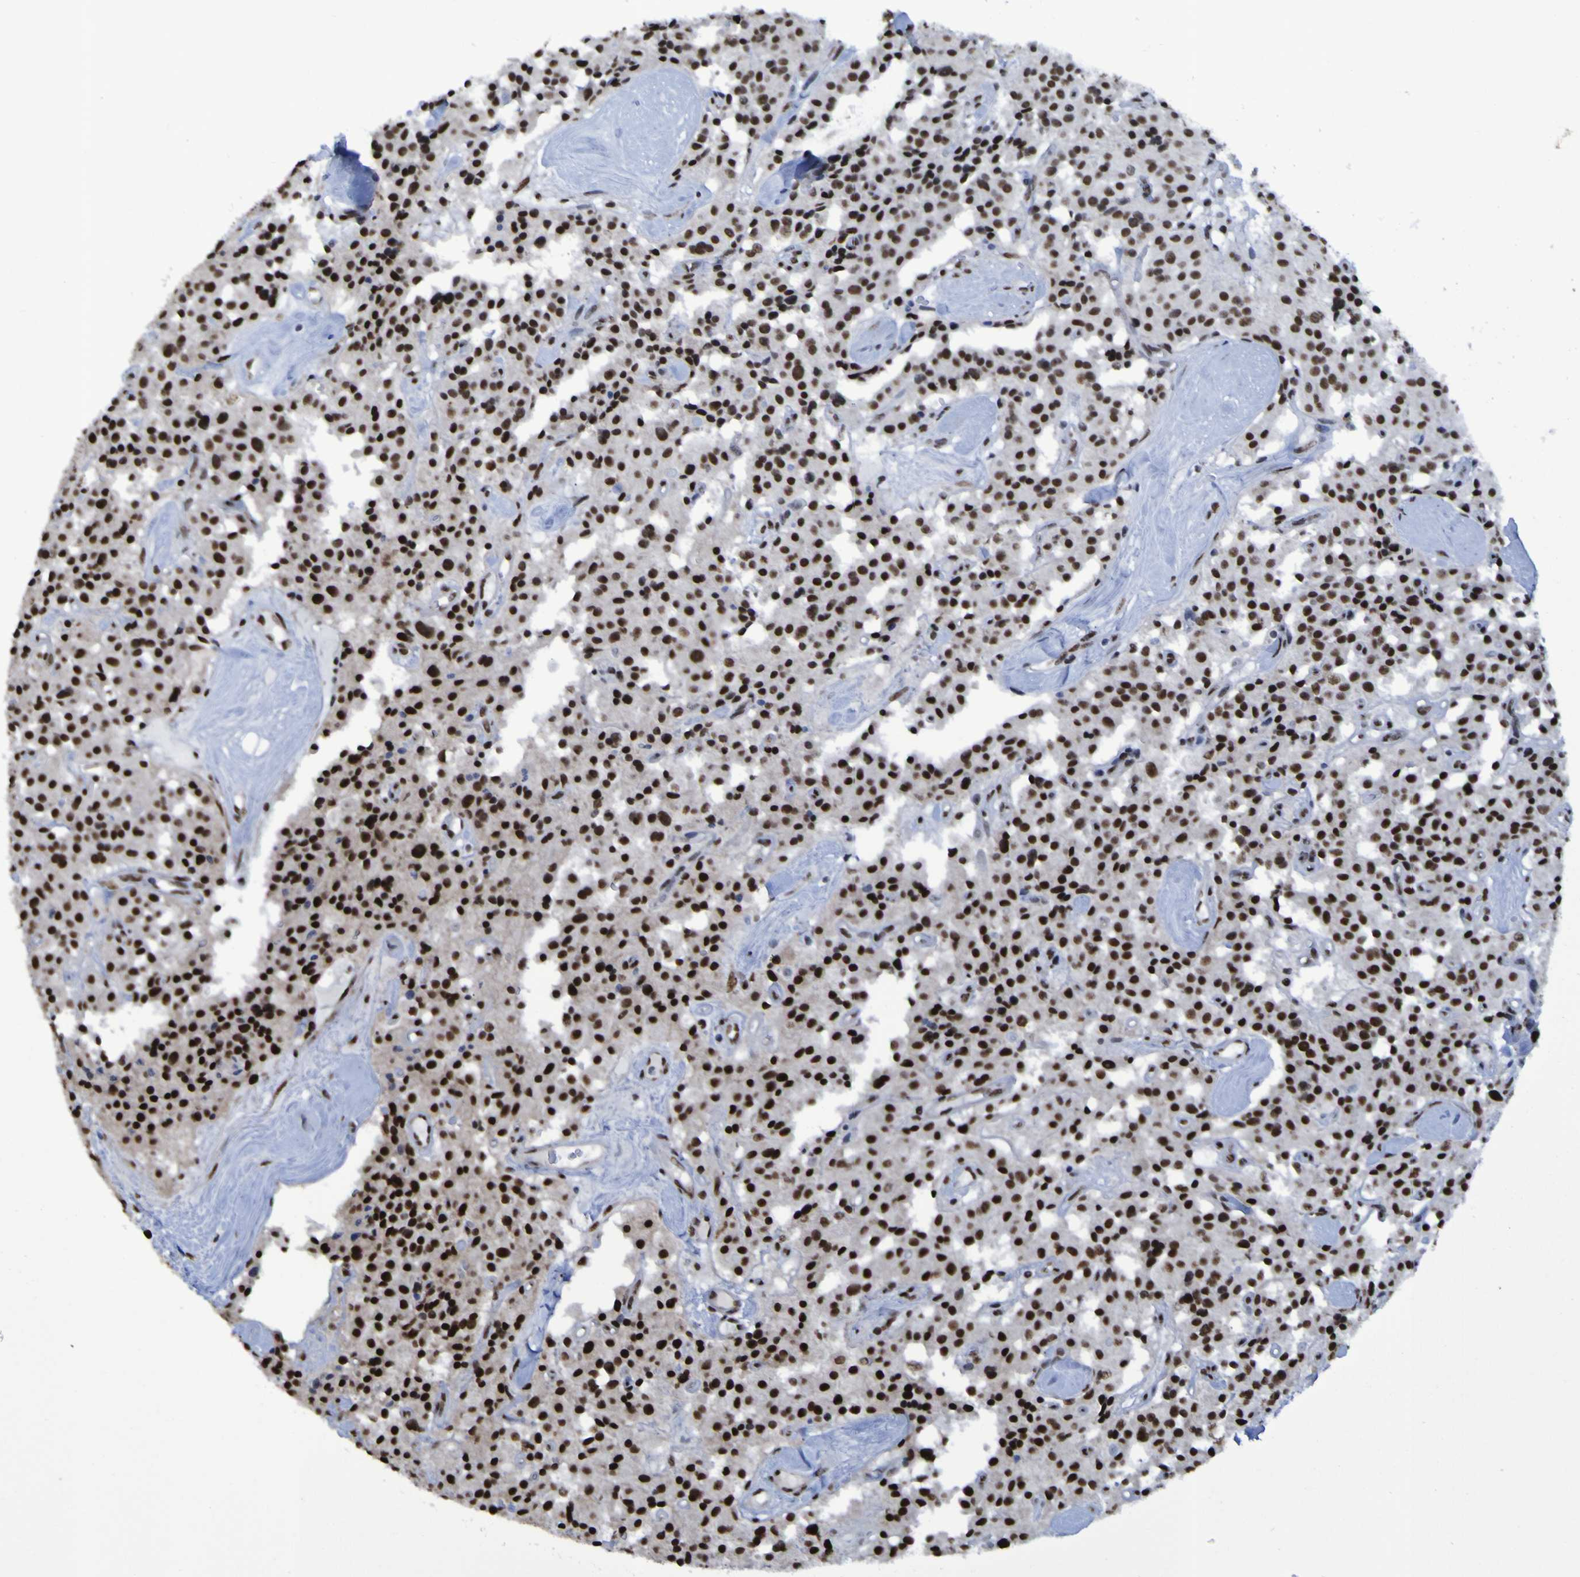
{"staining": {"intensity": "strong", "quantity": ">75%", "location": "nuclear"}, "tissue": "carcinoid", "cell_type": "Tumor cells", "image_type": "cancer", "snomed": [{"axis": "morphology", "description": "Carcinoid, malignant, NOS"}, {"axis": "topography", "description": "Lung"}], "caption": "Immunohistochemistry (IHC) (DAB (3,3'-diaminobenzidine)) staining of human carcinoid demonstrates strong nuclear protein expression in about >75% of tumor cells.", "gene": "HNRNPR", "patient": {"sex": "male", "age": 30}}